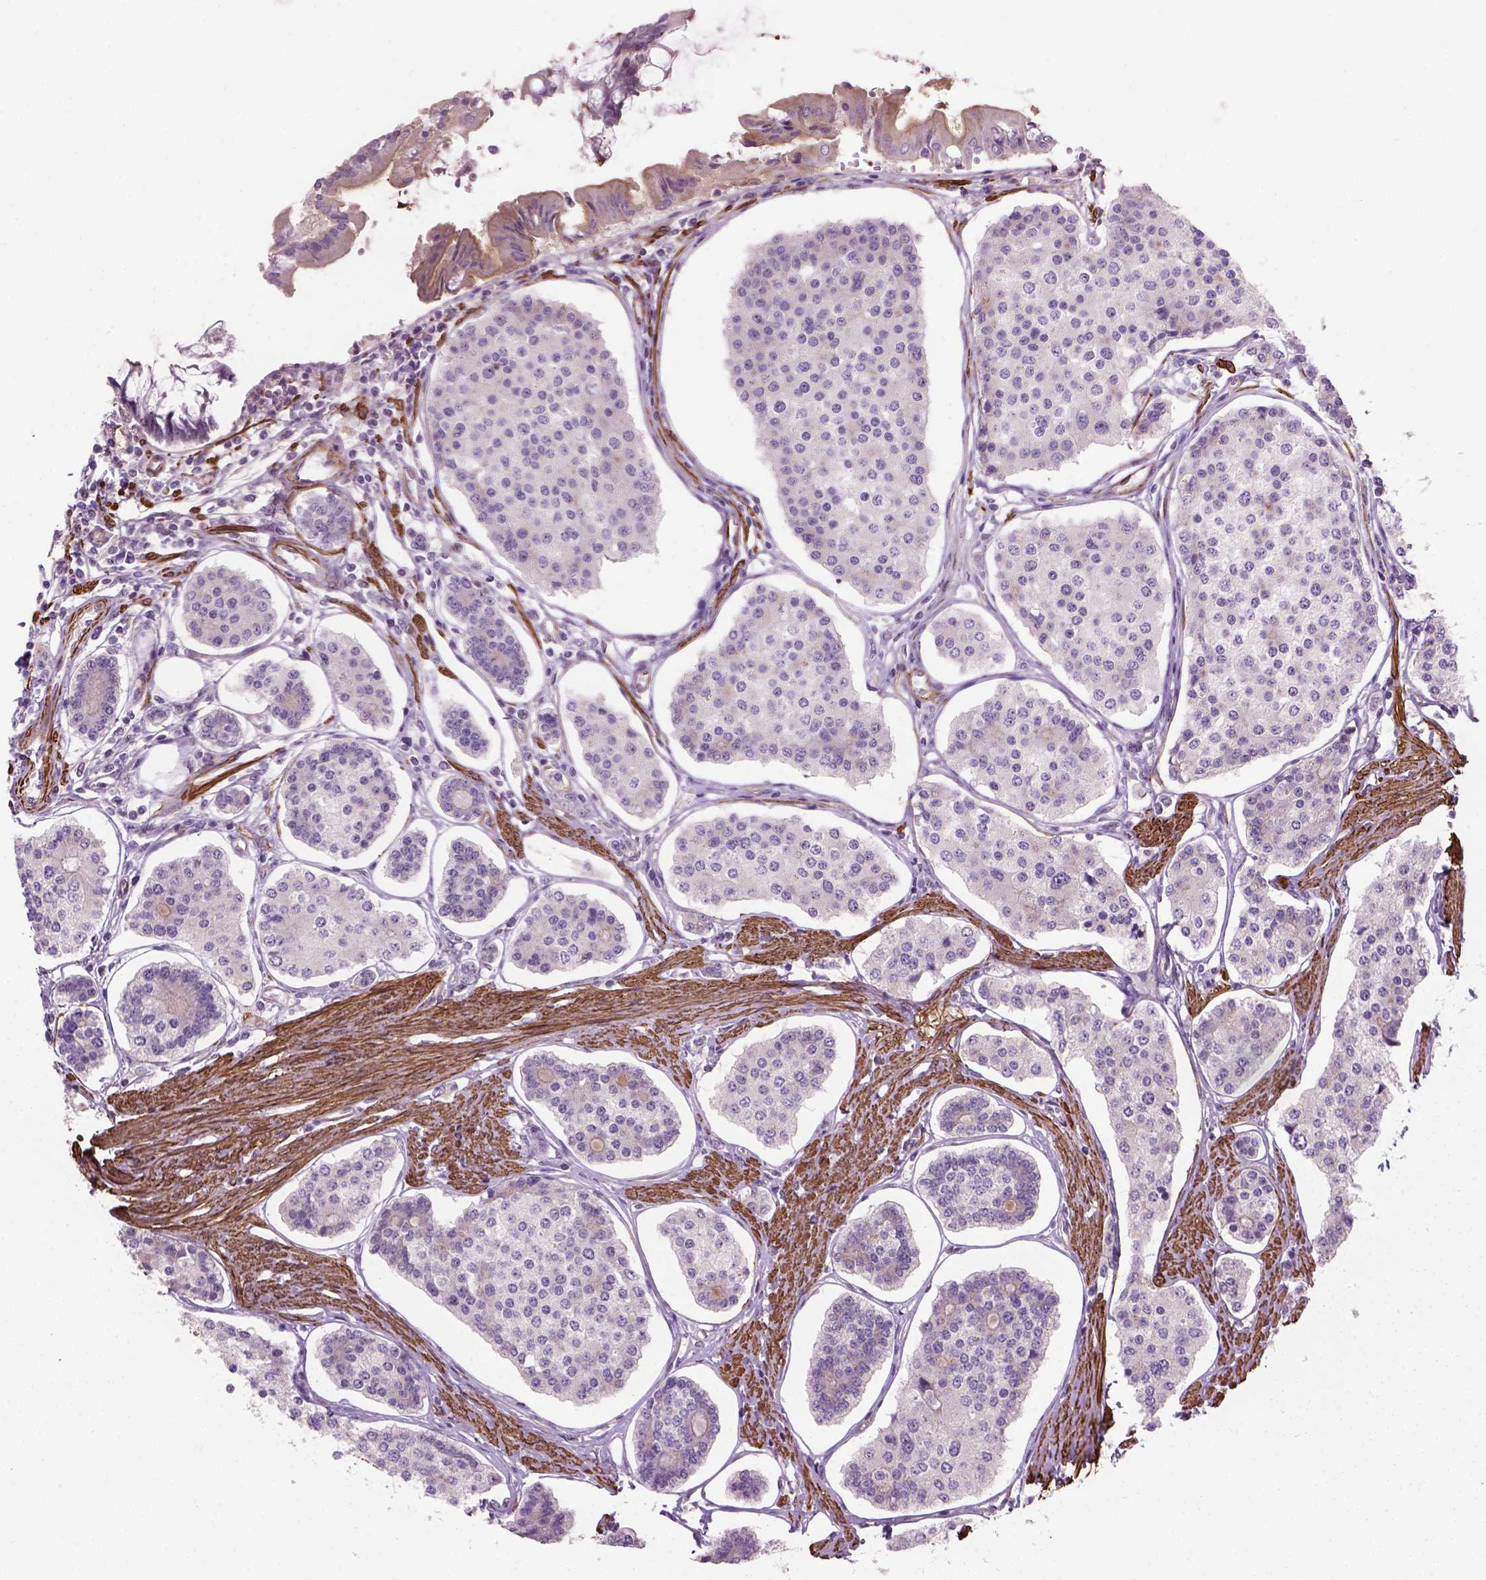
{"staining": {"intensity": "negative", "quantity": "none", "location": "none"}, "tissue": "carcinoid", "cell_type": "Tumor cells", "image_type": "cancer", "snomed": [{"axis": "morphology", "description": "Carcinoid, malignant, NOS"}, {"axis": "topography", "description": "Small intestine"}], "caption": "IHC micrograph of carcinoid stained for a protein (brown), which shows no staining in tumor cells.", "gene": "RRS1", "patient": {"sex": "female", "age": 65}}